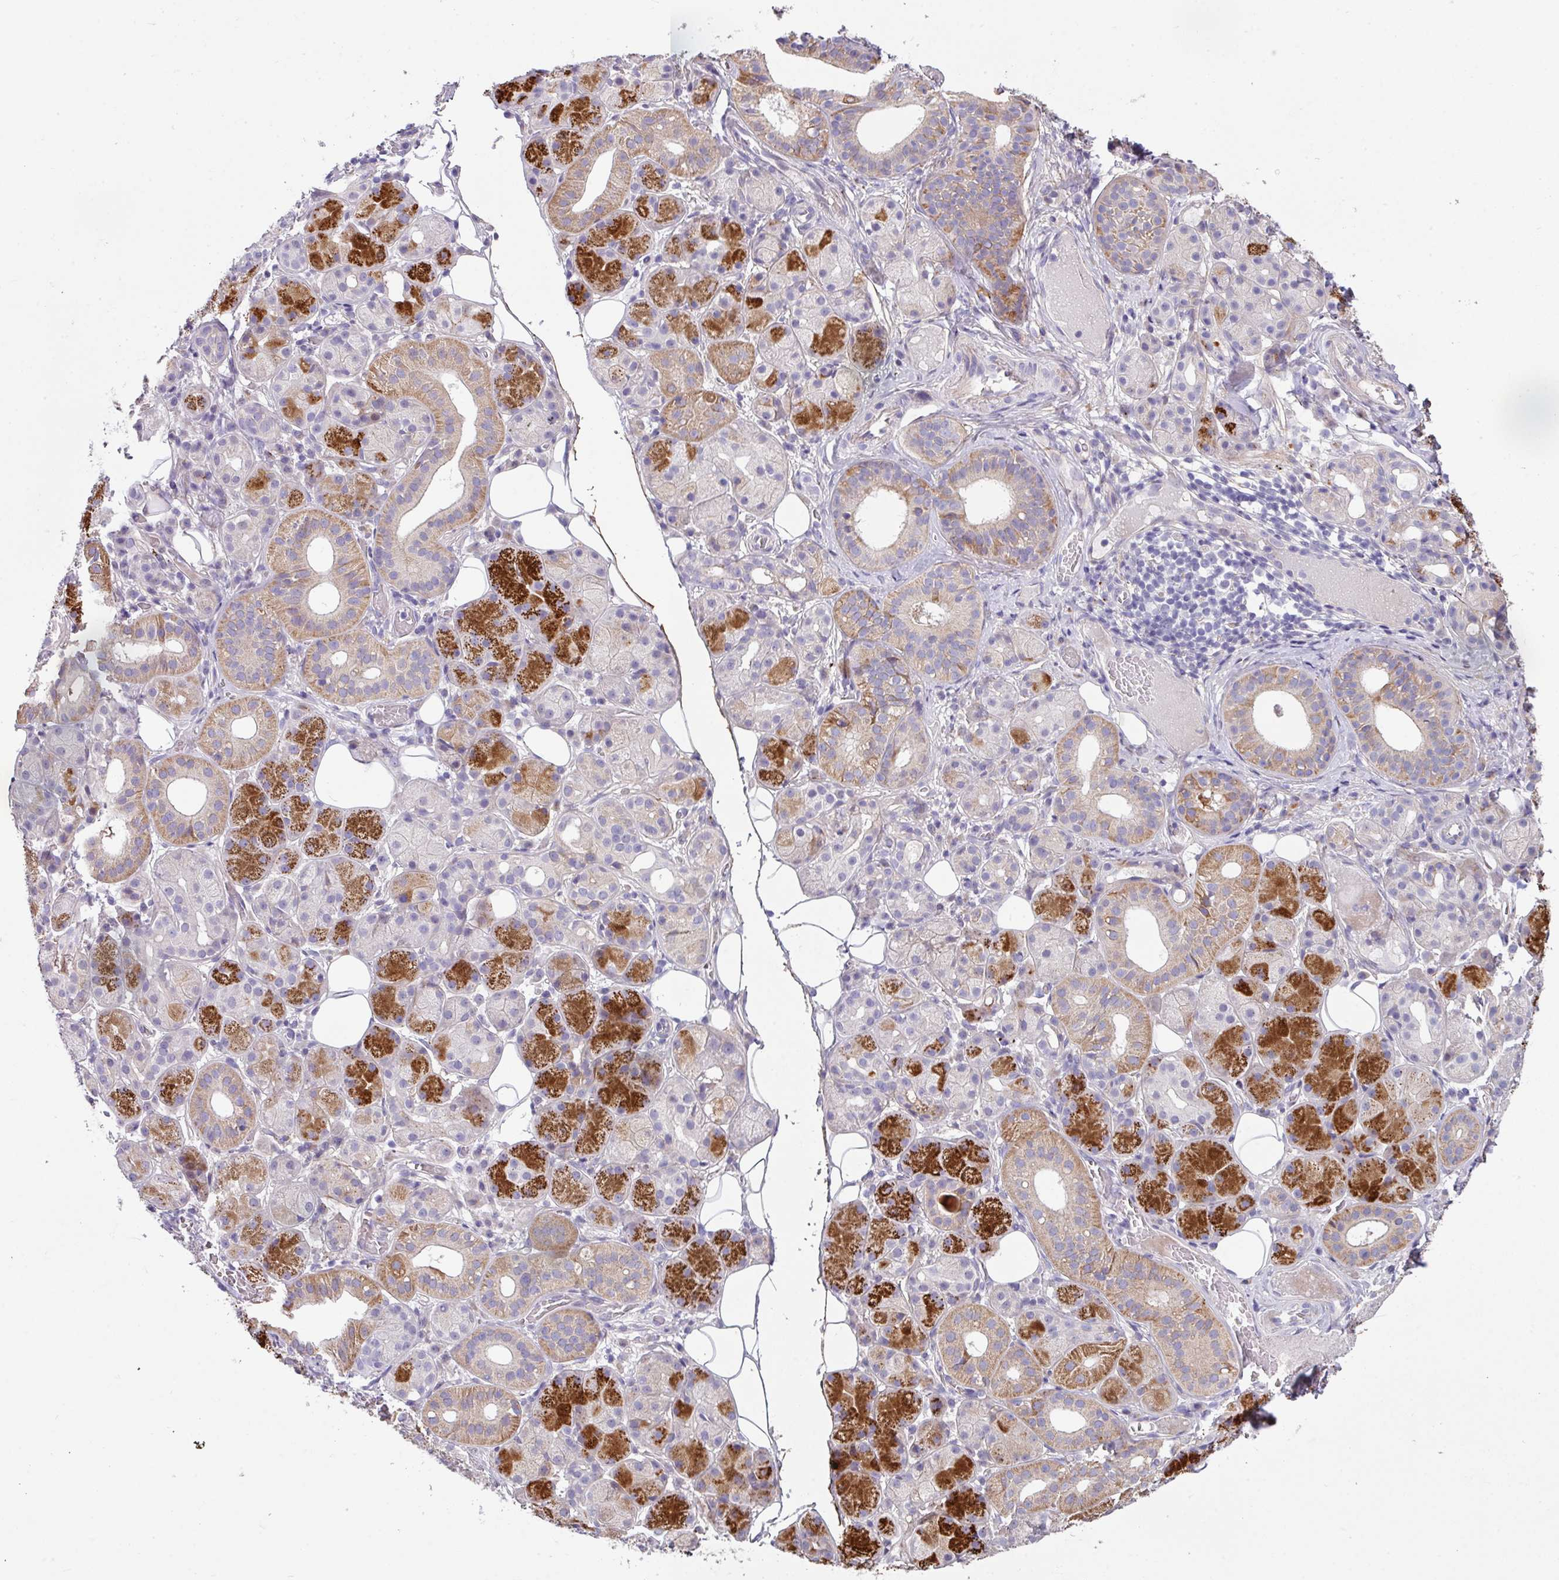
{"staining": {"intensity": "strong", "quantity": "<25%", "location": "cytoplasmic/membranous"}, "tissue": "salivary gland", "cell_type": "Glandular cells", "image_type": "normal", "snomed": [{"axis": "morphology", "description": "Squamous cell carcinoma, NOS"}, {"axis": "topography", "description": "Skin"}, {"axis": "topography", "description": "Head-Neck"}], "caption": "Benign salivary gland was stained to show a protein in brown. There is medium levels of strong cytoplasmic/membranous positivity in about <25% of glandular cells.", "gene": "C2orf16", "patient": {"sex": "male", "age": 80}}